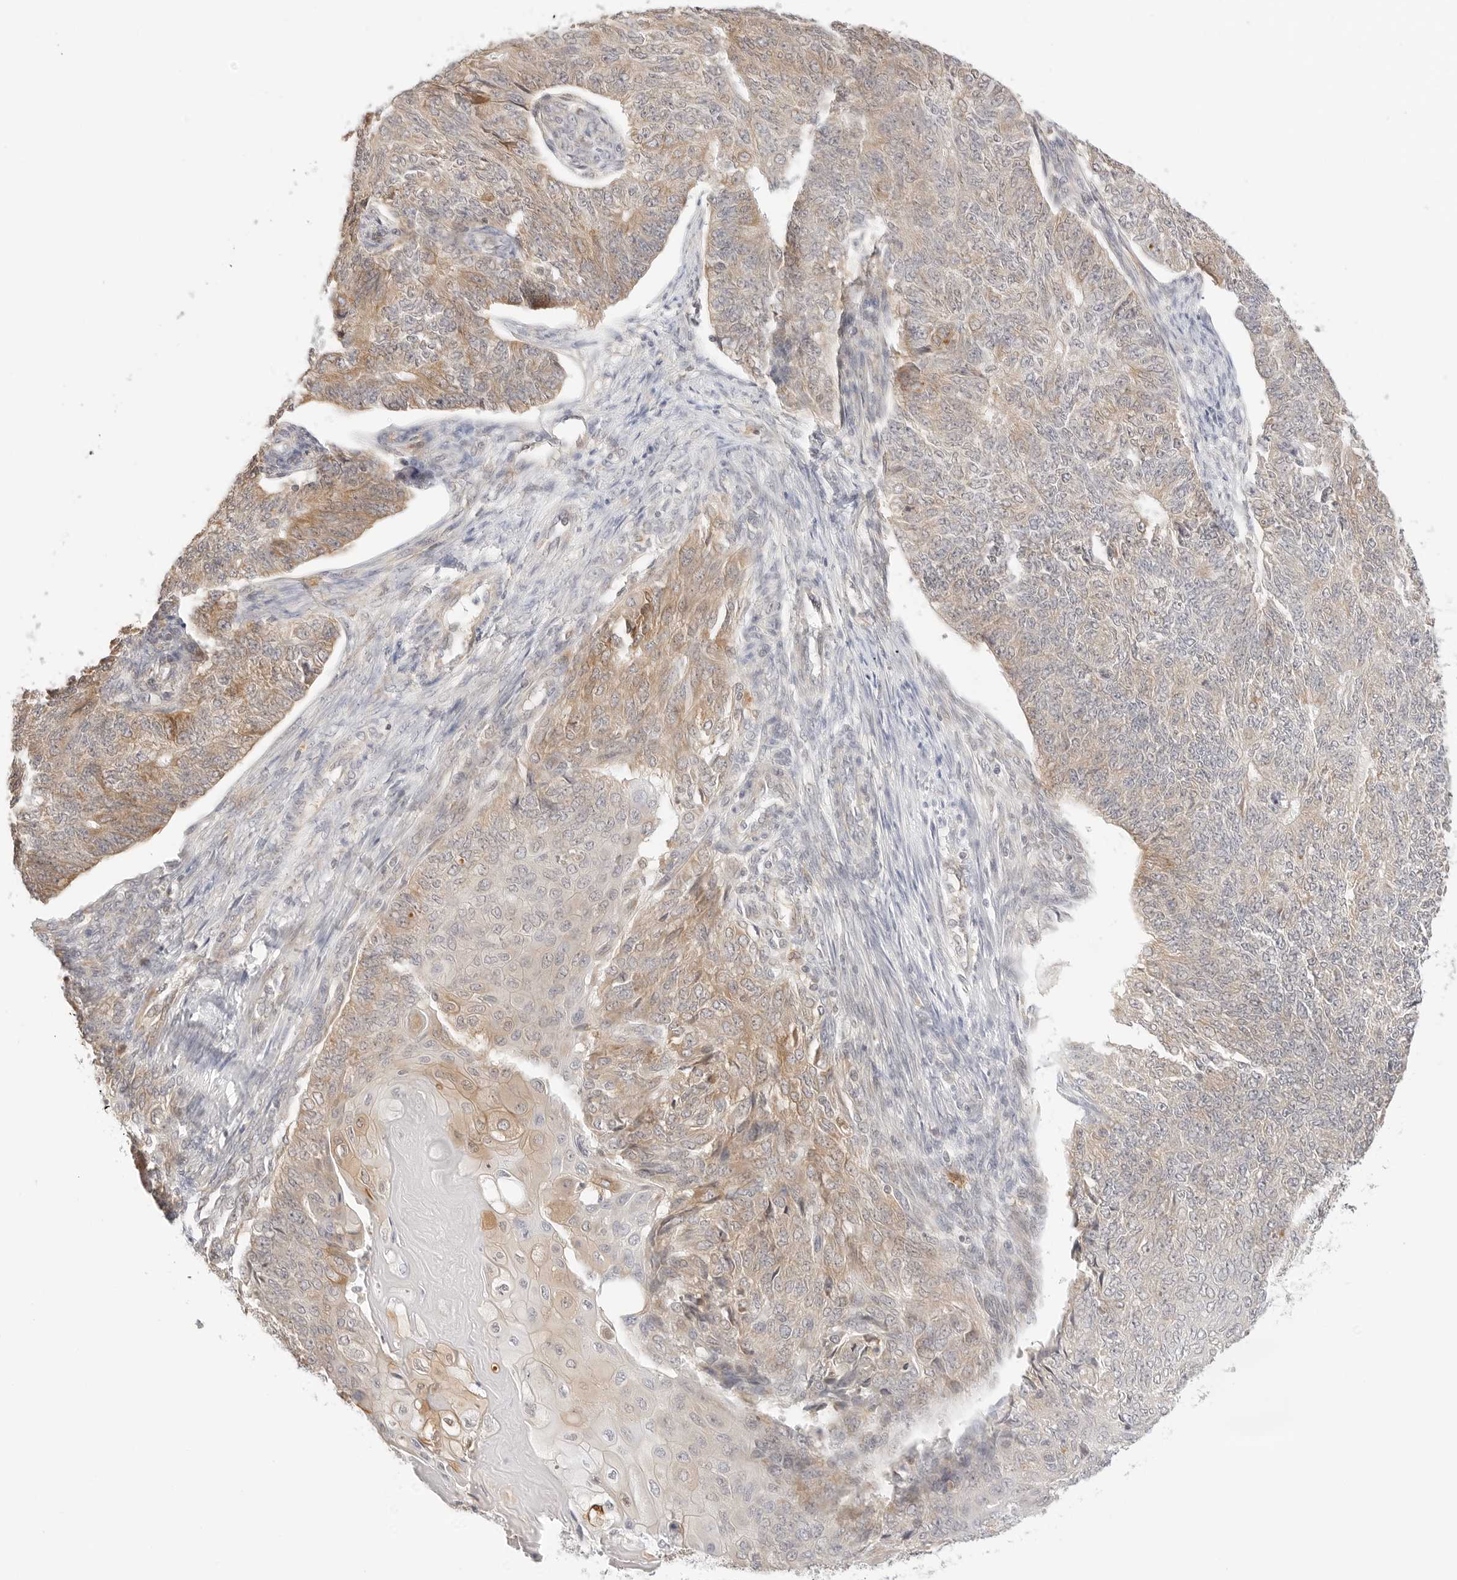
{"staining": {"intensity": "moderate", "quantity": "25%-75%", "location": "cytoplasmic/membranous"}, "tissue": "endometrial cancer", "cell_type": "Tumor cells", "image_type": "cancer", "snomed": [{"axis": "morphology", "description": "Adenocarcinoma, NOS"}, {"axis": "topography", "description": "Endometrium"}], "caption": "Endometrial adenocarcinoma stained with DAB IHC reveals medium levels of moderate cytoplasmic/membranous staining in about 25%-75% of tumor cells. (brown staining indicates protein expression, while blue staining denotes nuclei).", "gene": "ERO1B", "patient": {"sex": "female", "age": 32}}